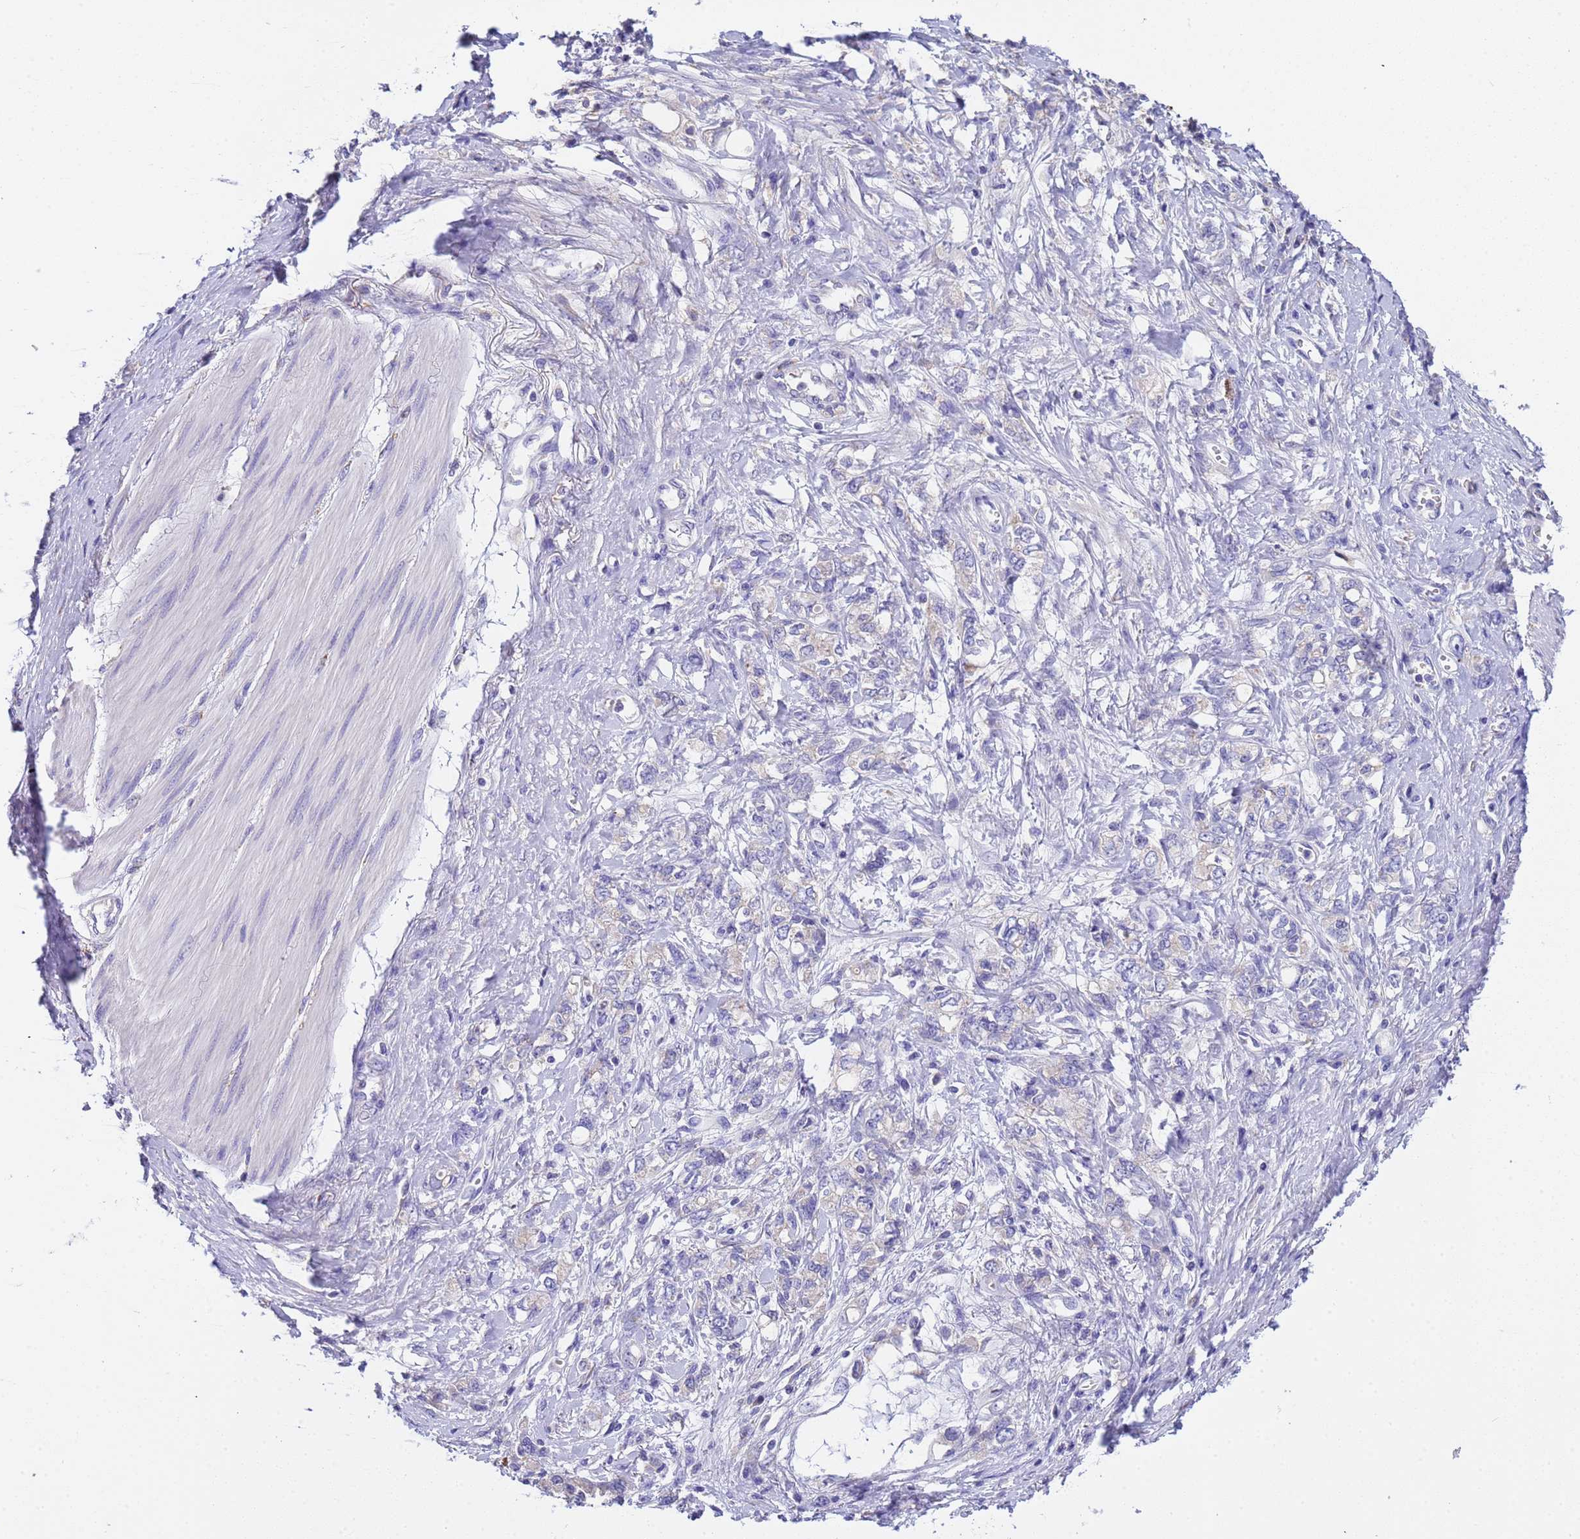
{"staining": {"intensity": "negative", "quantity": "none", "location": "none"}, "tissue": "stomach cancer", "cell_type": "Tumor cells", "image_type": "cancer", "snomed": [{"axis": "morphology", "description": "Adenocarcinoma, NOS"}, {"axis": "topography", "description": "Stomach"}], "caption": "A high-resolution histopathology image shows IHC staining of stomach cancer (adenocarcinoma), which demonstrates no significant positivity in tumor cells.", "gene": "SLC24A3", "patient": {"sex": "female", "age": 76}}